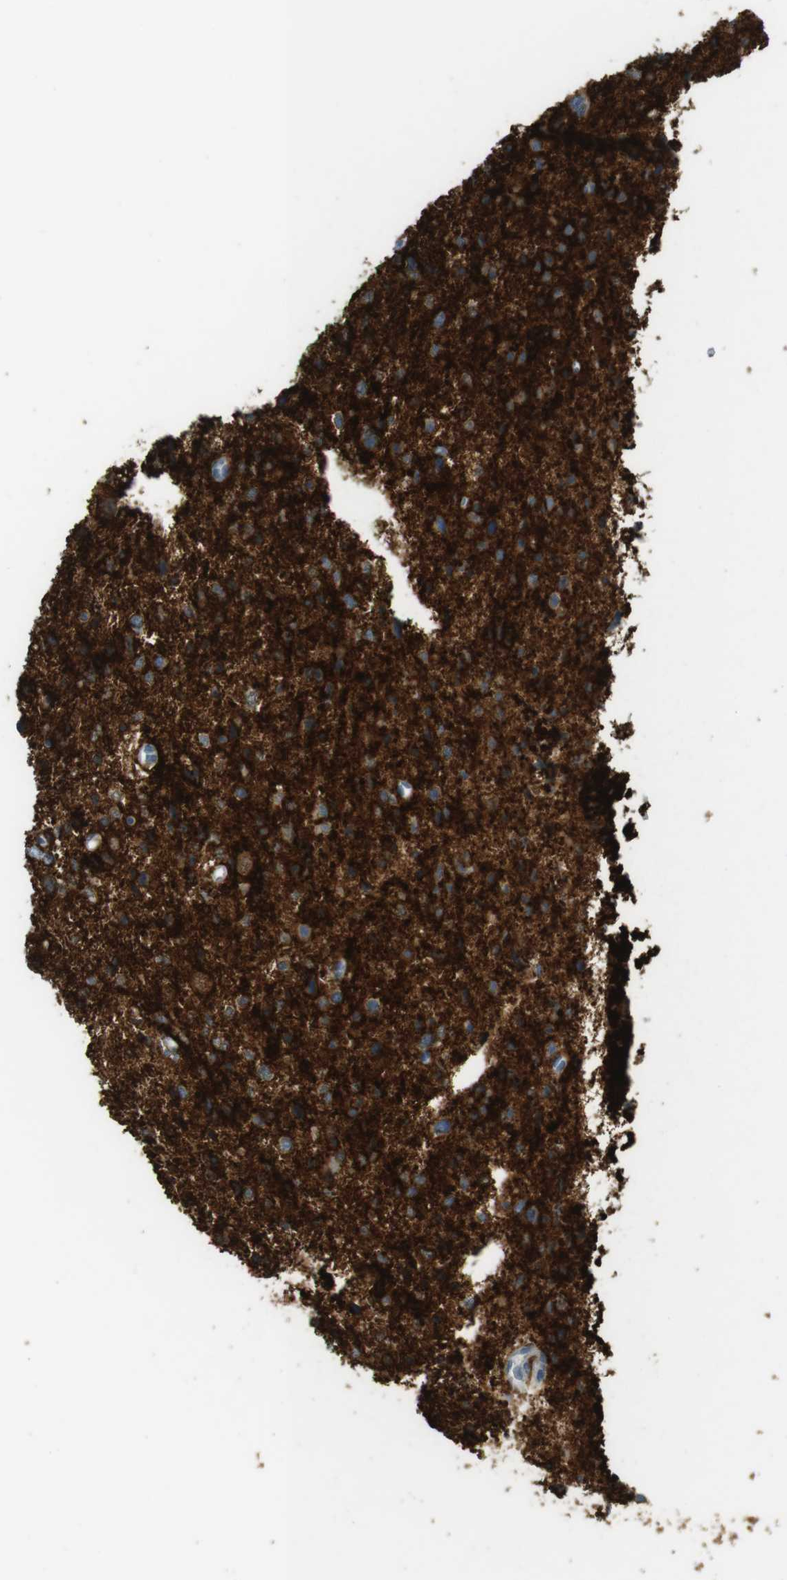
{"staining": {"intensity": "strong", "quantity": ">75%", "location": "cytoplasmic/membranous"}, "tissue": "glioma", "cell_type": "Tumor cells", "image_type": "cancer", "snomed": [{"axis": "morphology", "description": "Glioma, malignant, Low grade"}, {"axis": "topography", "description": "Brain"}], "caption": "About >75% of tumor cells in human malignant low-grade glioma exhibit strong cytoplasmic/membranous protein staining as visualized by brown immunohistochemical staining.", "gene": "SIRPA", "patient": {"sex": "female", "age": 37}}